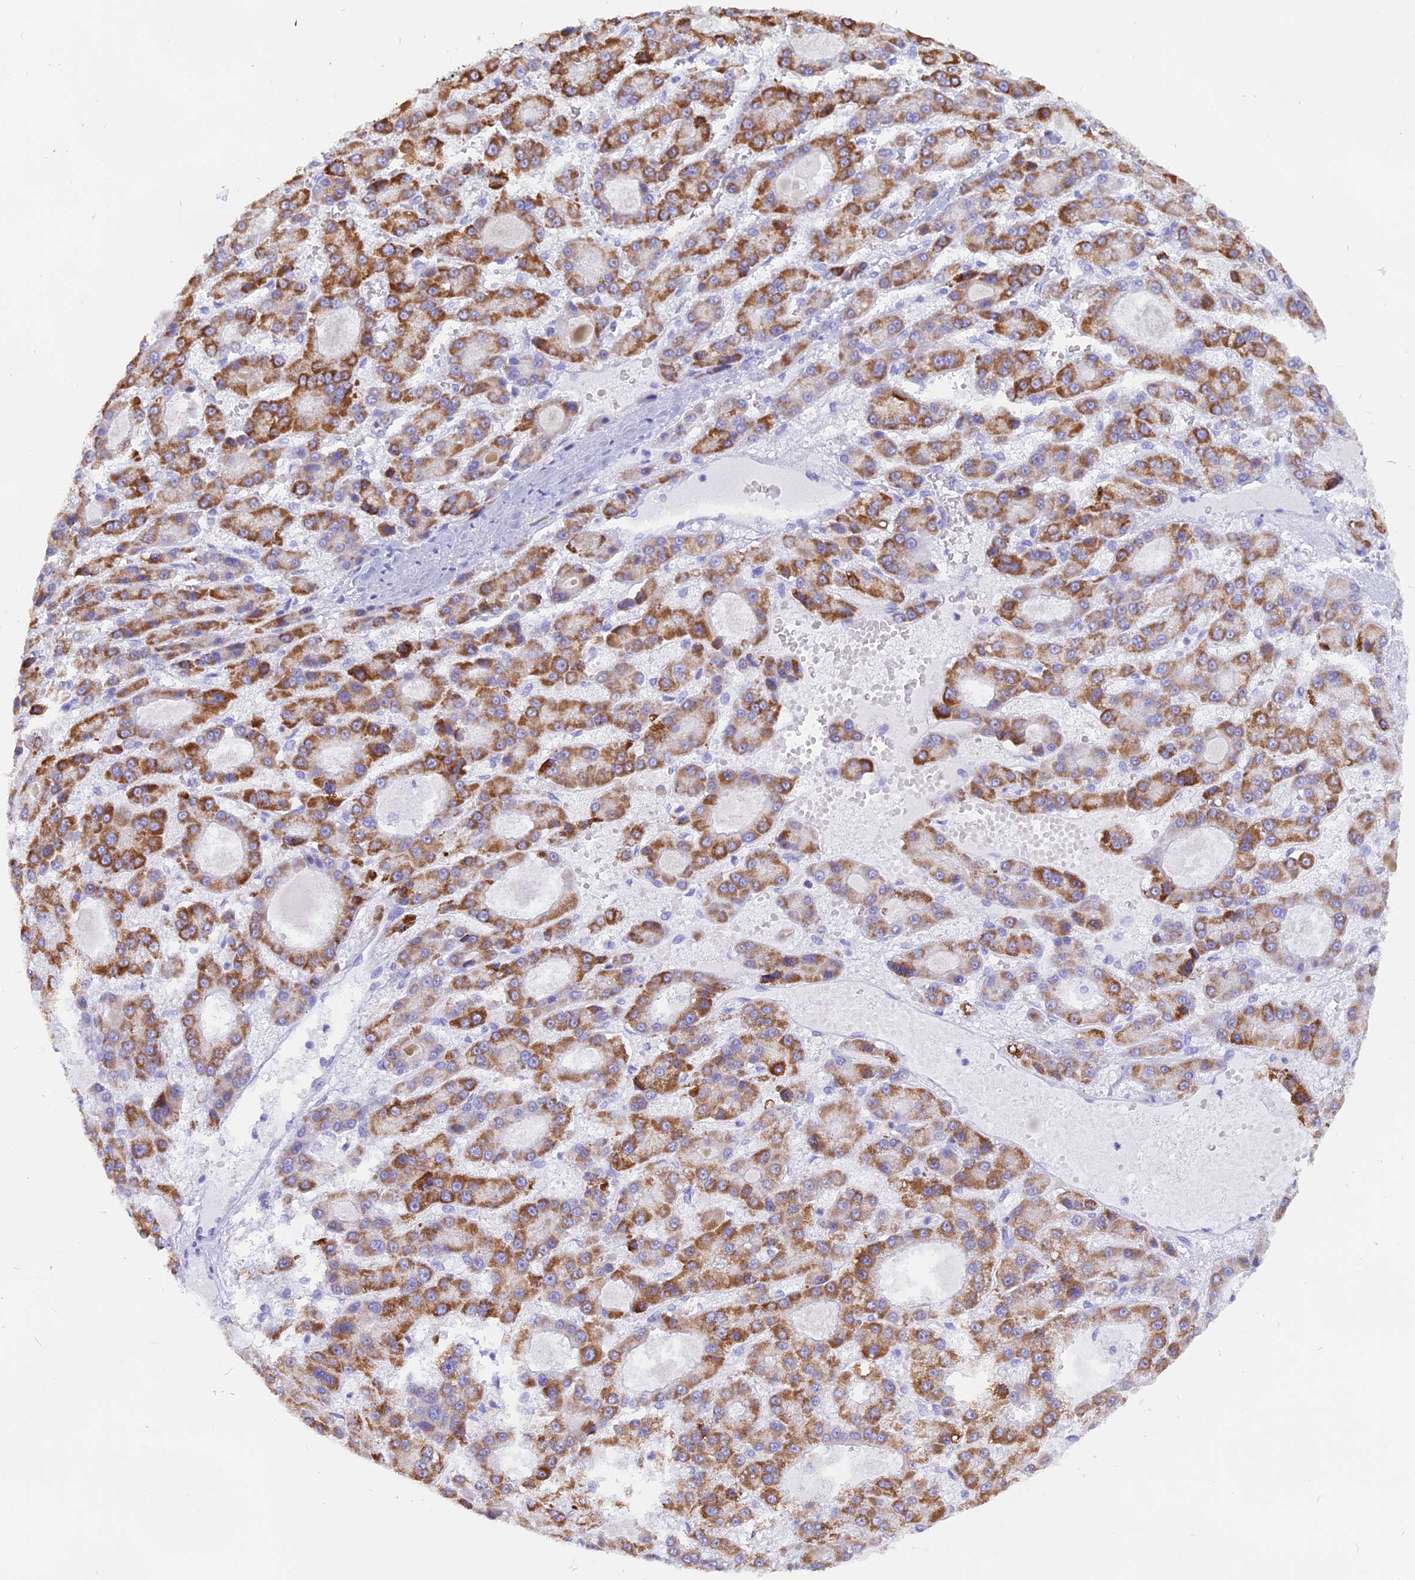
{"staining": {"intensity": "moderate", "quantity": ">75%", "location": "cytoplasmic/membranous"}, "tissue": "liver cancer", "cell_type": "Tumor cells", "image_type": "cancer", "snomed": [{"axis": "morphology", "description": "Carcinoma, Hepatocellular, NOS"}, {"axis": "topography", "description": "Liver"}], "caption": "A micrograph of hepatocellular carcinoma (liver) stained for a protein exhibits moderate cytoplasmic/membranous brown staining in tumor cells.", "gene": "ISCA1", "patient": {"sex": "male", "age": 70}}